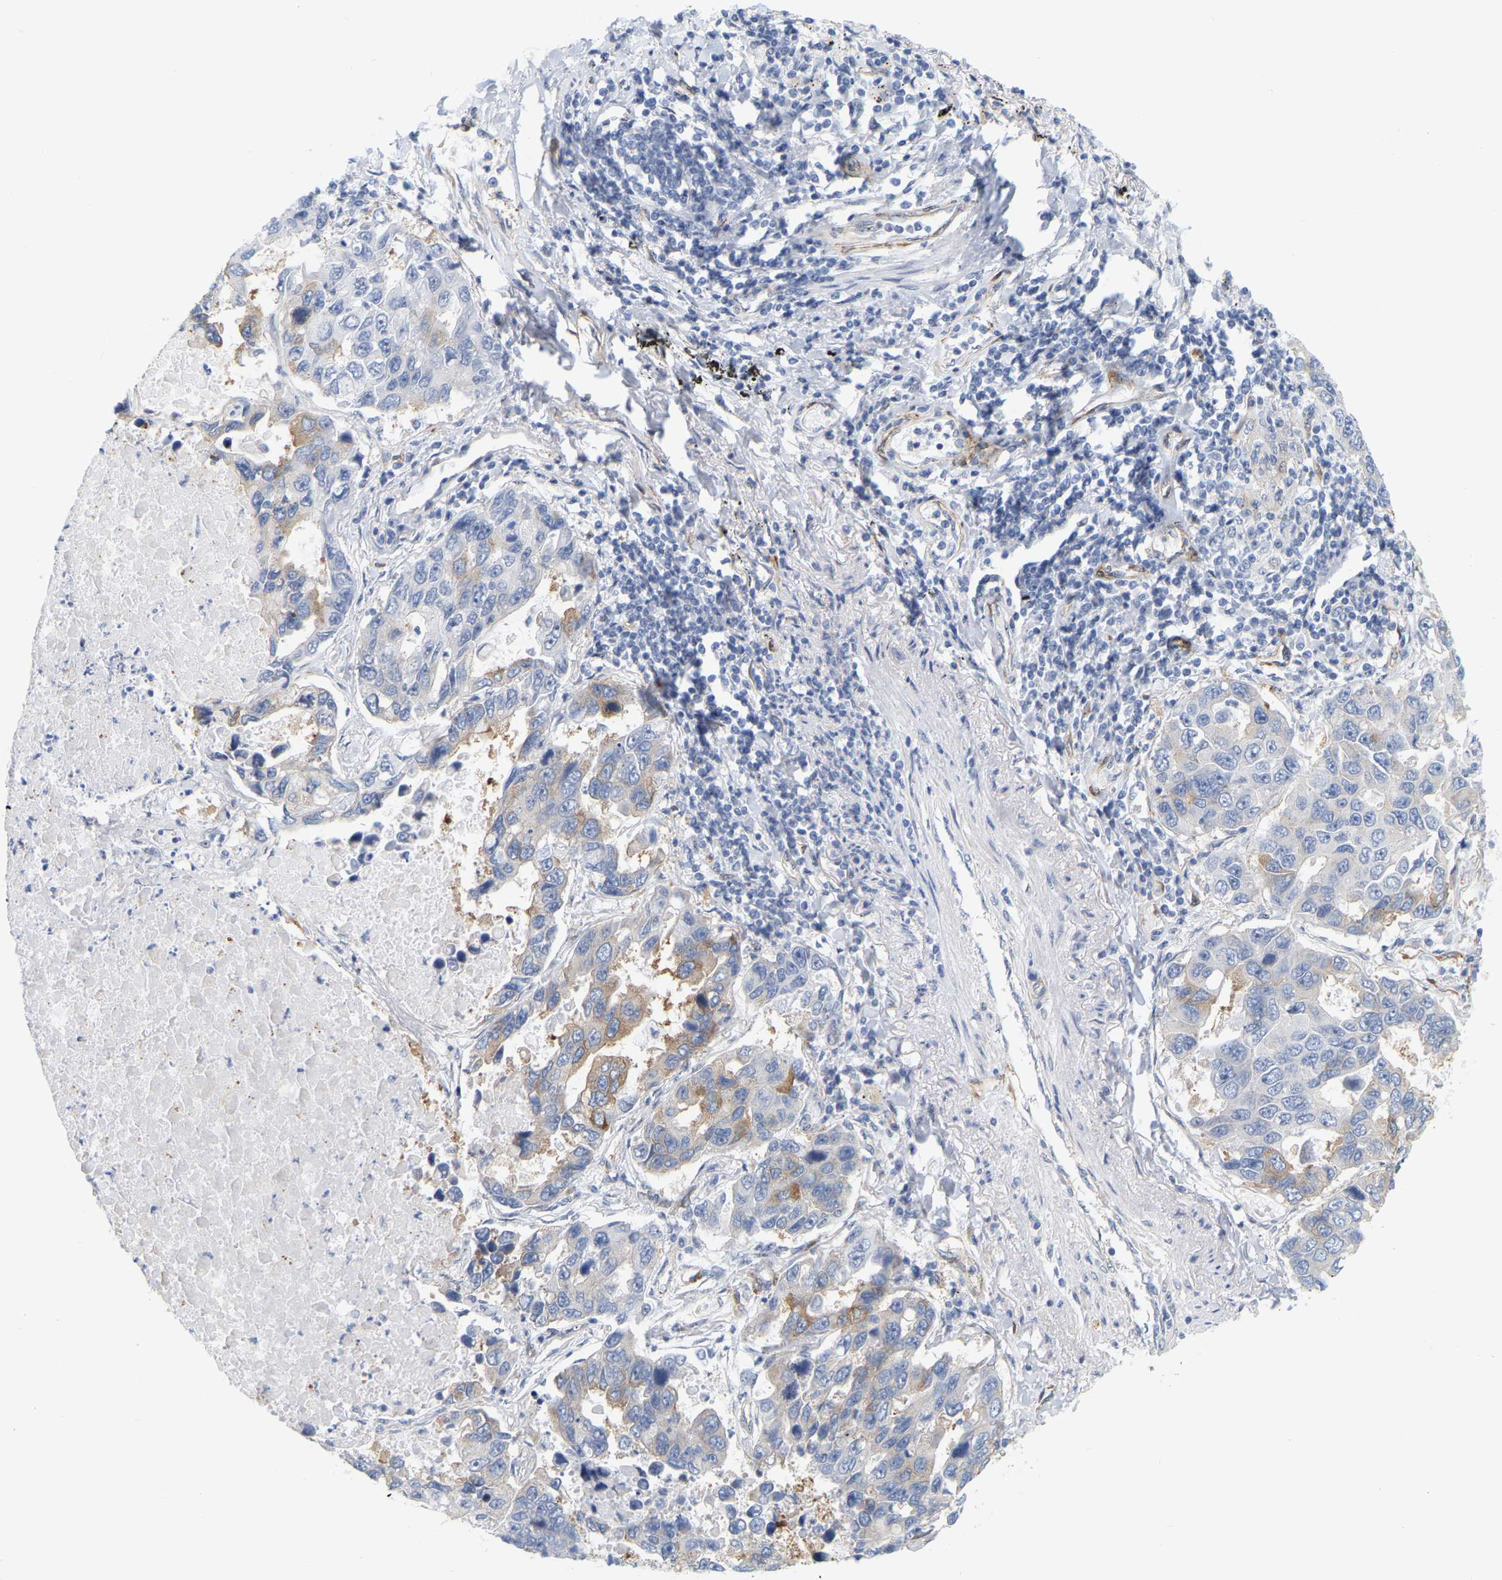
{"staining": {"intensity": "weak", "quantity": "<25%", "location": "cytoplasmic/membranous"}, "tissue": "lung cancer", "cell_type": "Tumor cells", "image_type": "cancer", "snomed": [{"axis": "morphology", "description": "Adenocarcinoma, NOS"}, {"axis": "topography", "description": "Lung"}], "caption": "Immunohistochemistry of lung adenocarcinoma exhibits no positivity in tumor cells.", "gene": "RAPH1", "patient": {"sex": "male", "age": 64}}